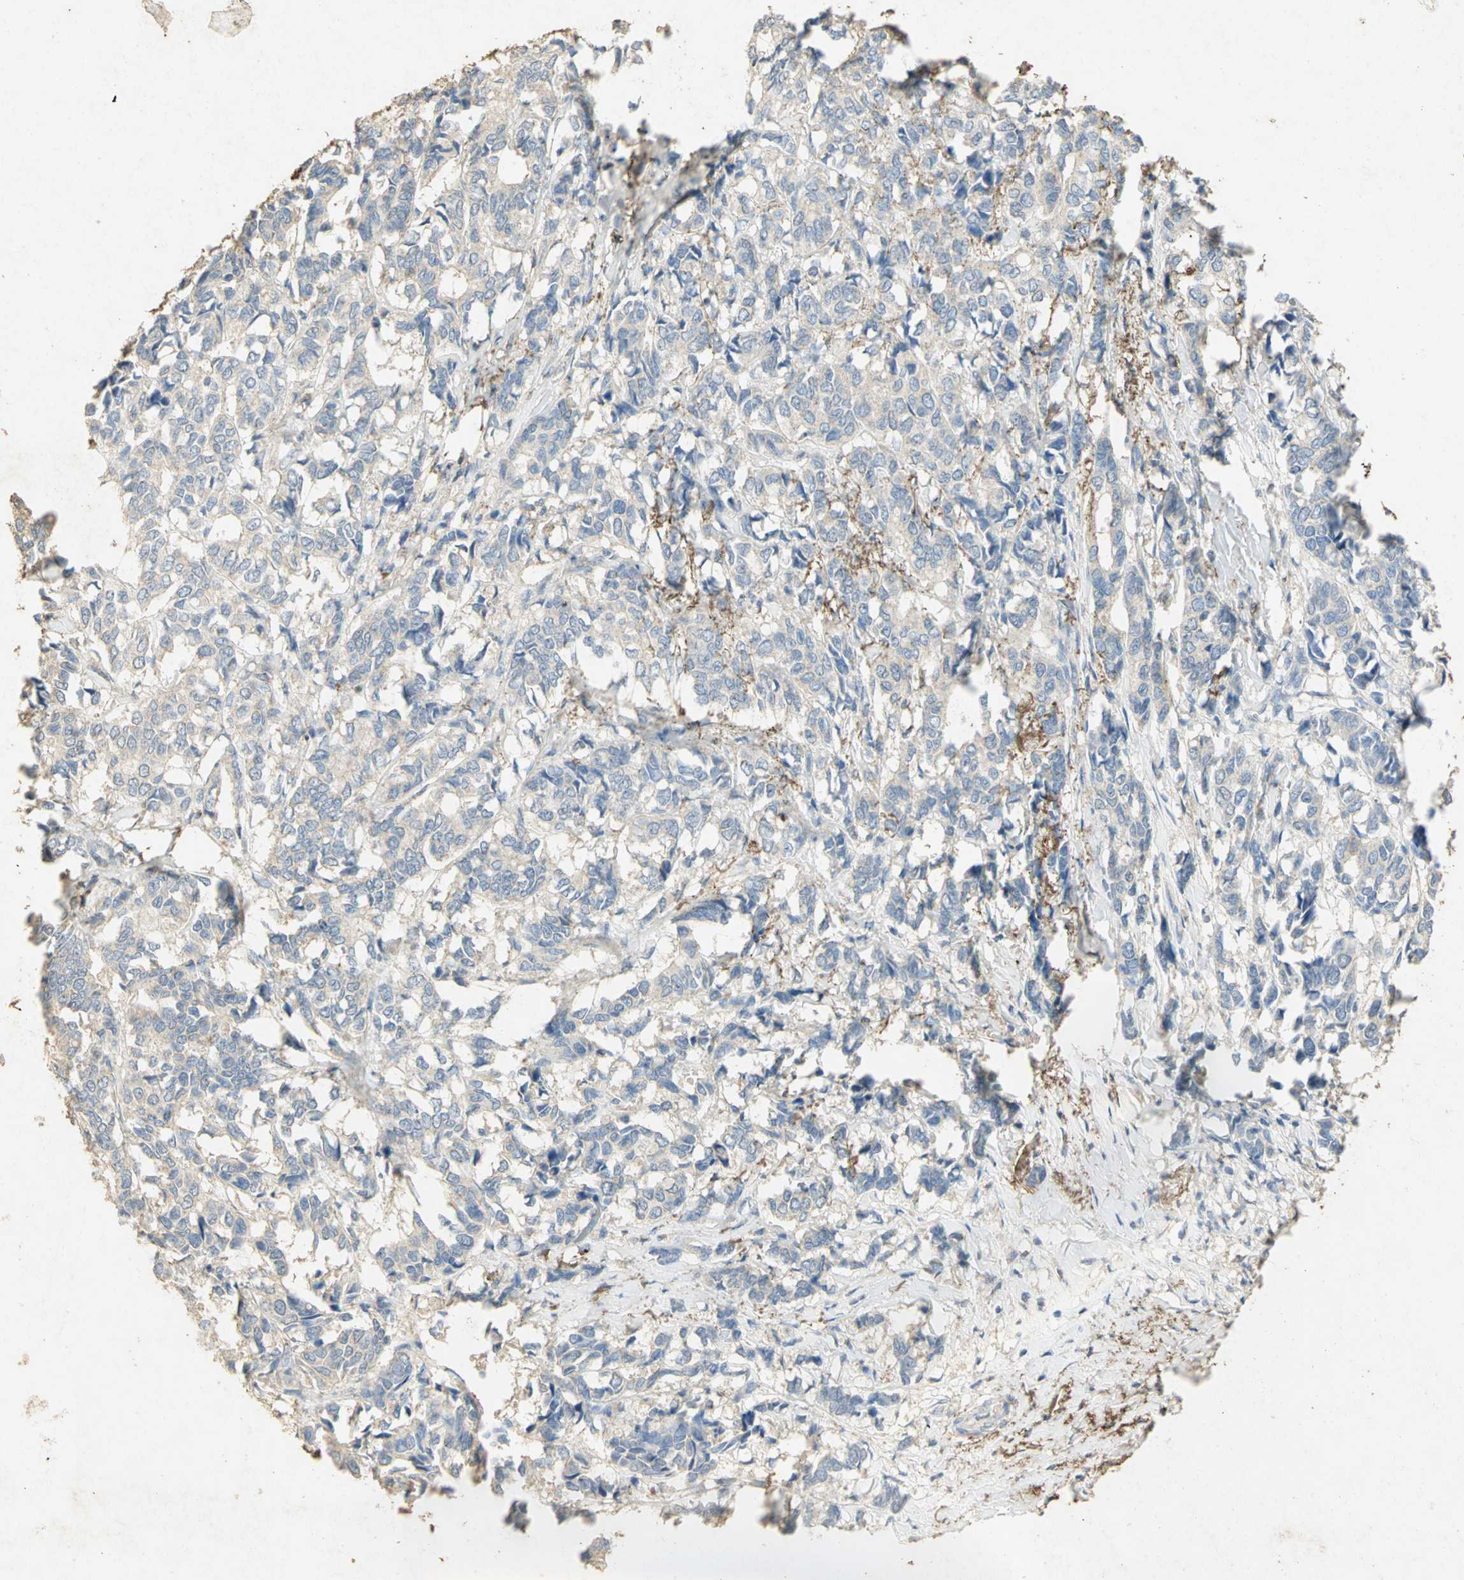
{"staining": {"intensity": "weak", "quantity": "<25%", "location": "cytoplasmic/membranous"}, "tissue": "breast cancer", "cell_type": "Tumor cells", "image_type": "cancer", "snomed": [{"axis": "morphology", "description": "Duct carcinoma"}, {"axis": "topography", "description": "Breast"}], "caption": "Tumor cells show no significant protein staining in breast cancer.", "gene": "ASB9", "patient": {"sex": "female", "age": 87}}